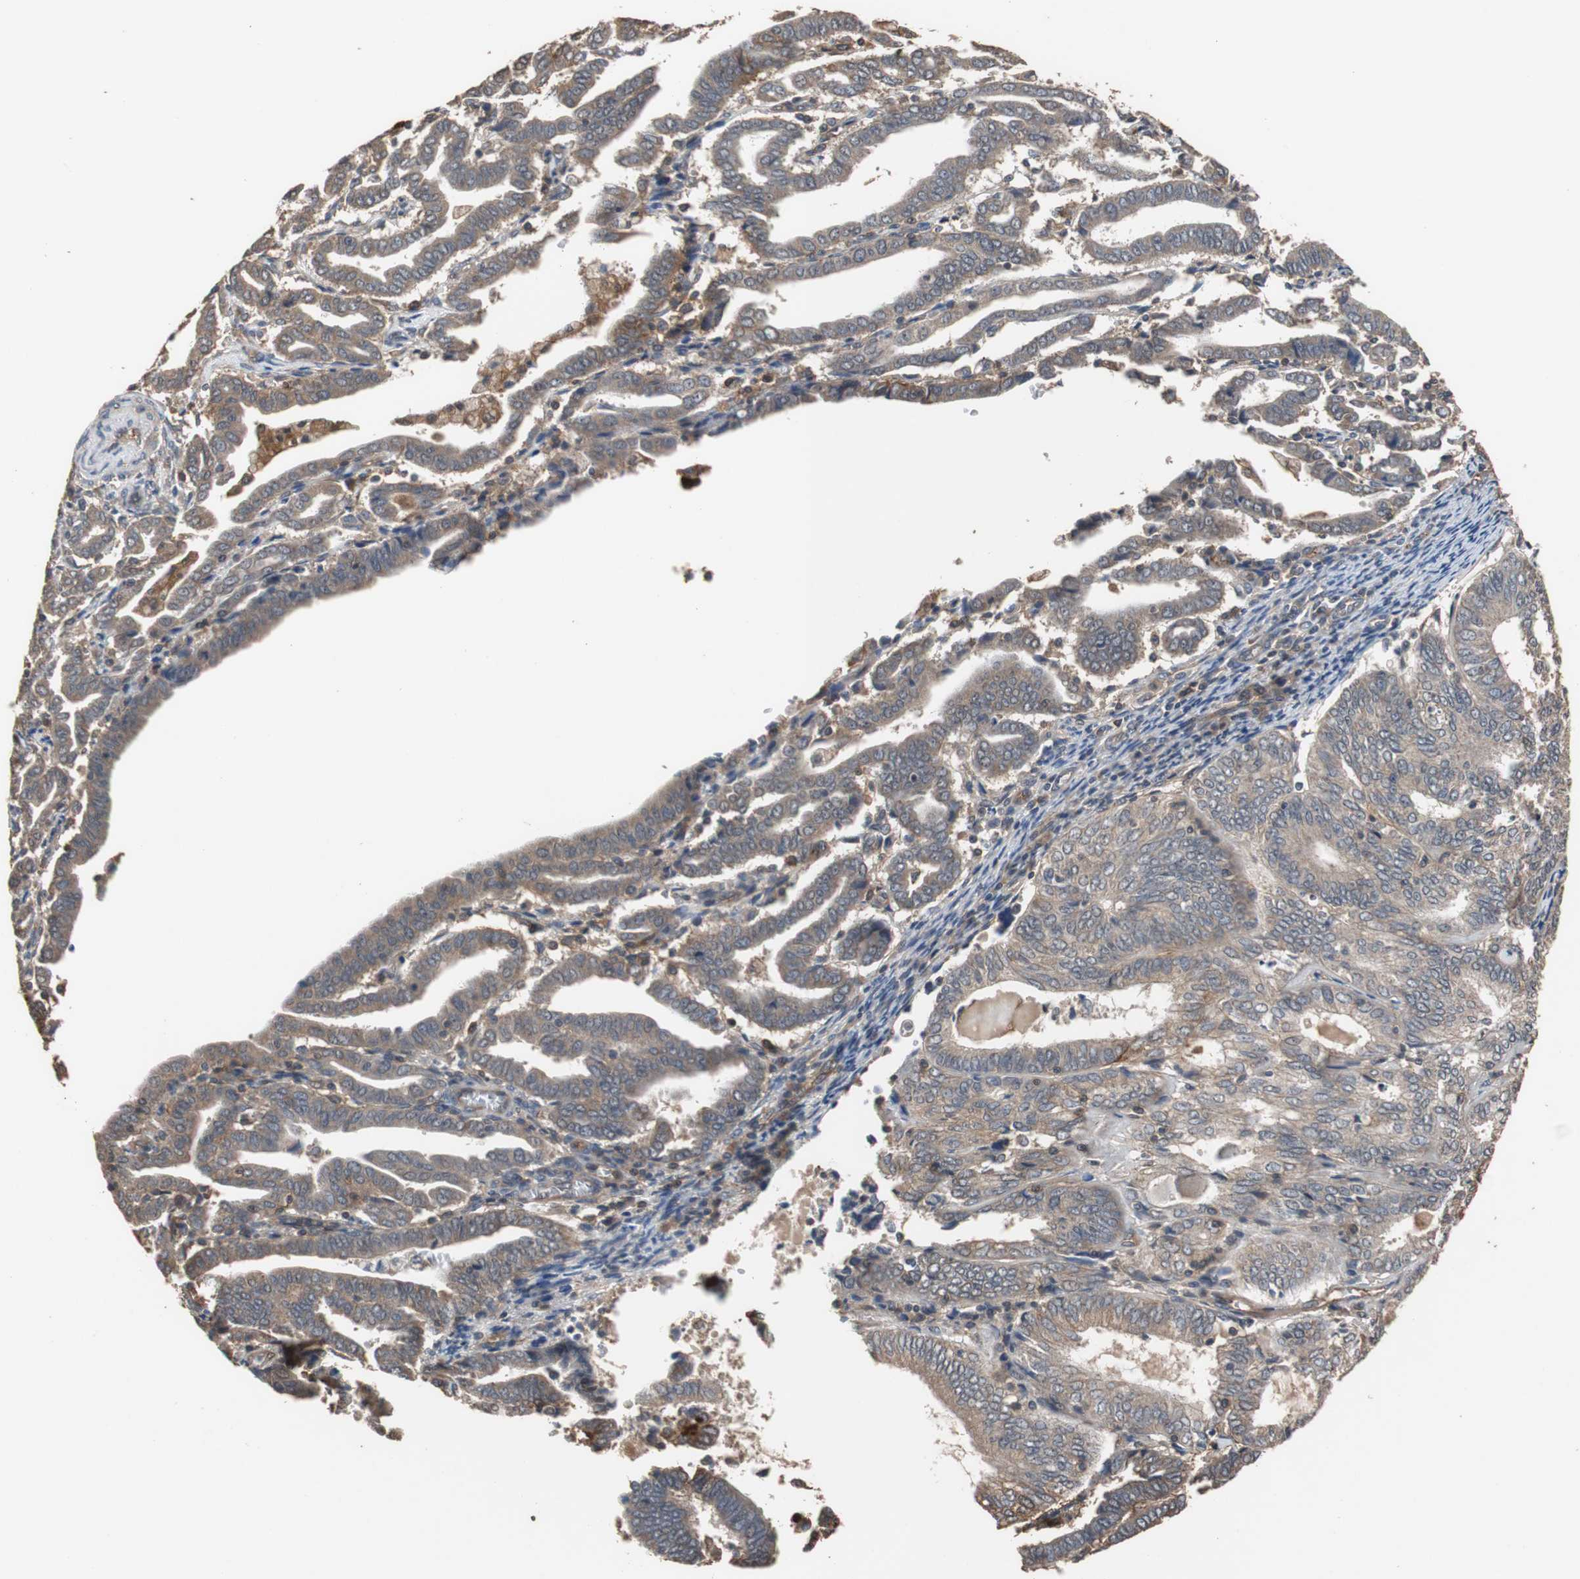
{"staining": {"intensity": "strong", "quantity": ">75%", "location": "cytoplasmic/membranous,nuclear"}, "tissue": "endometrial cancer", "cell_type": "Tumor cells", "image_type": "cancer", "snomed": [{"axis": "morphology", "description": "Adenocarcinoma, NOS"}, {"axis": "topography", "description": "Uterus"}], "caption": "A high-resolution photomicrograph shows immunohistochemistry (IHC) staining of endometrial cancer, which exhibits strong cytoplasmic/membranous and nuclear staining in approximately >75% of tumor cells. (Brightfield microscopy of DAB IHC at high magnification).", "gene": "NDRG1", "patient": {"sex": "female", "age": 83}}